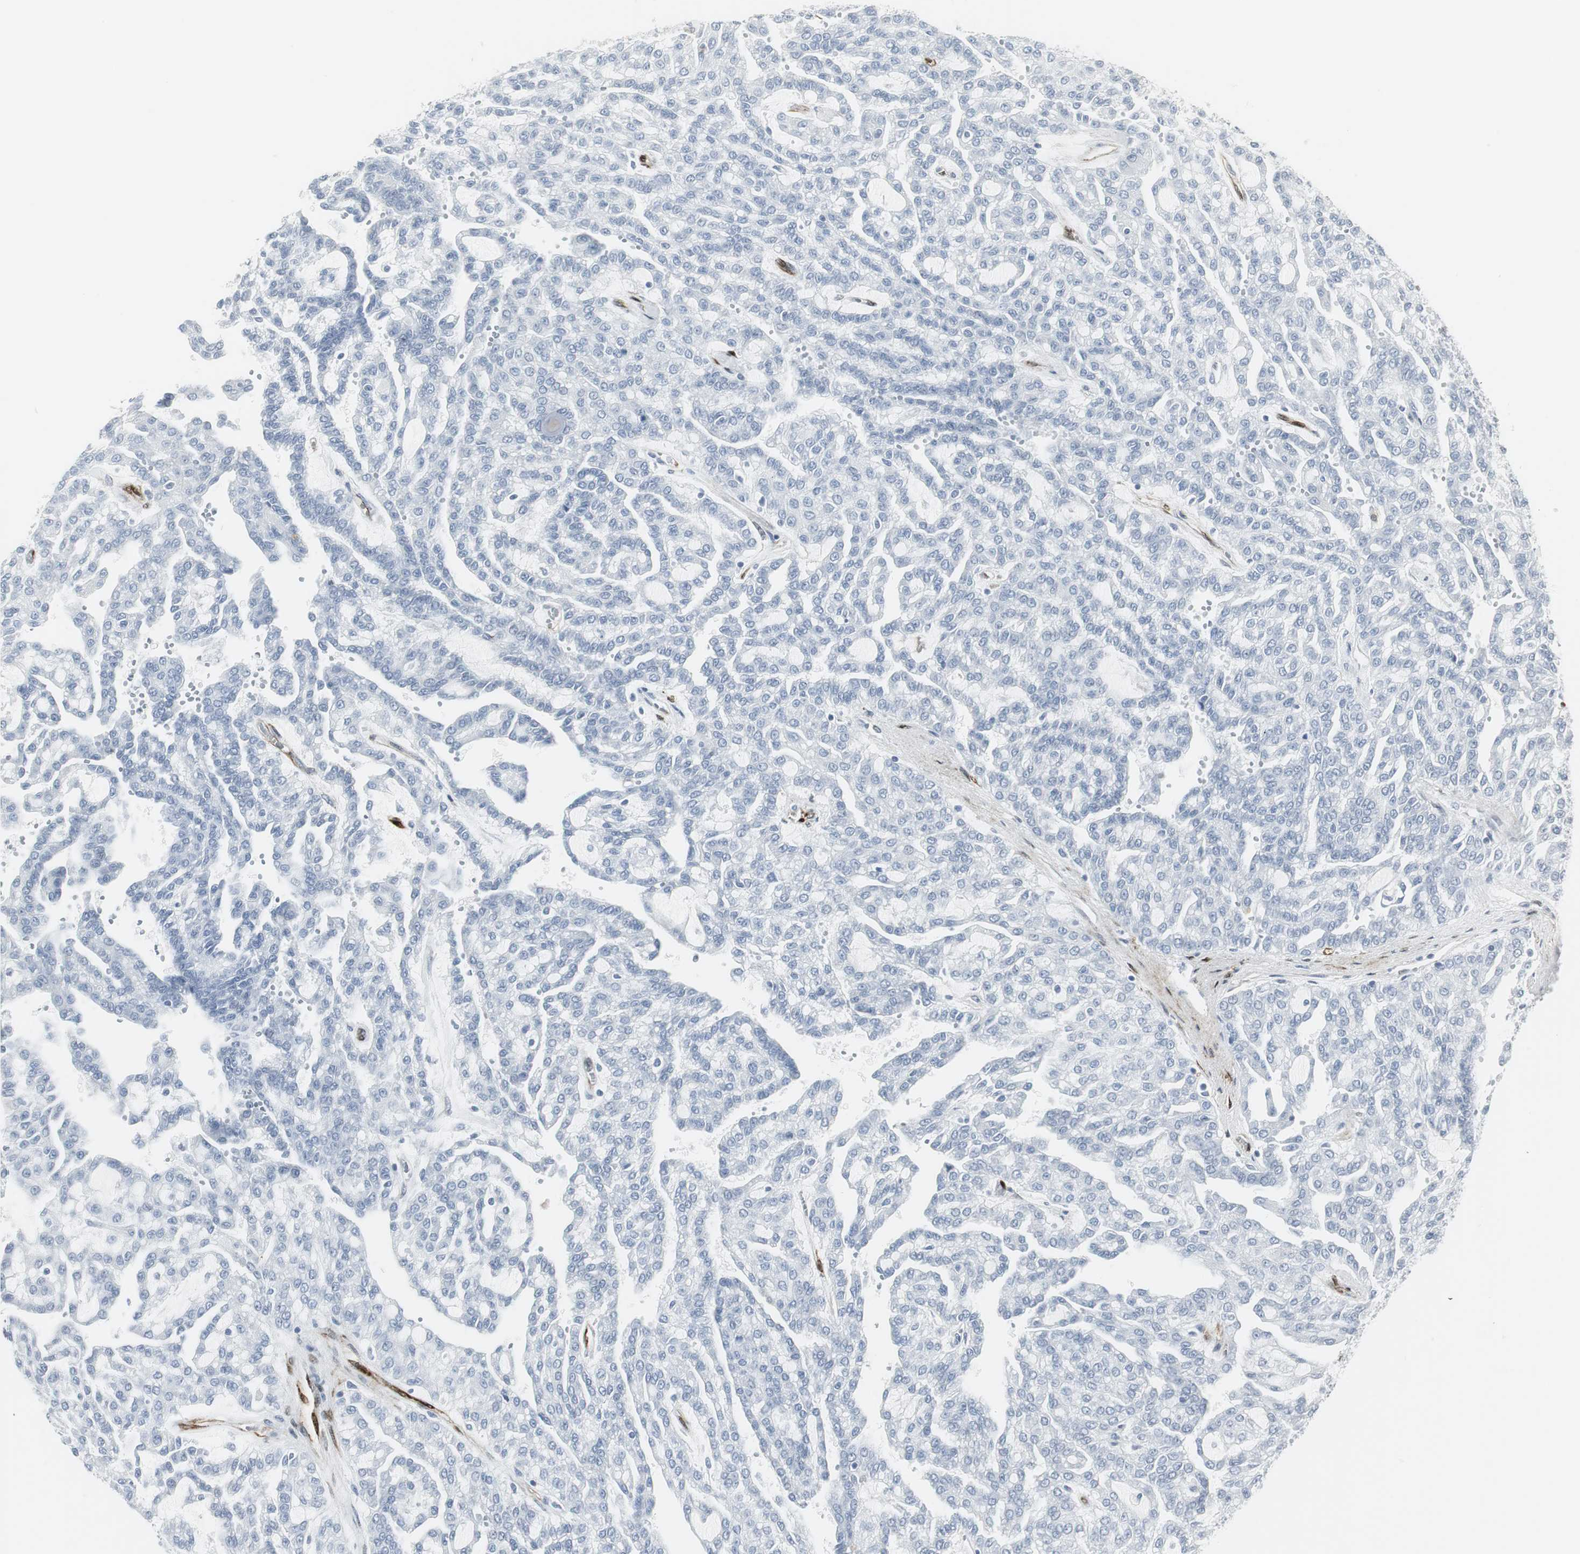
{"staining": {"intensity": "negative", "quantity": "none", "location": "none"}, "tissue": "renal cancer", "cell_type": "Tumor cells", "image_type": "cancer", "snomed": [{"axis": "morphology", "description": "Adenocarcinoma, NOS"}, {"axis": "topography", "description": "Kidney"}], "caption": "A histopathology image of human adenocarcinoma (renal) is negative for staining in tumor cells.", "gene": "PPP1R14A", "patient": {"sex": "male", "age": 63}}